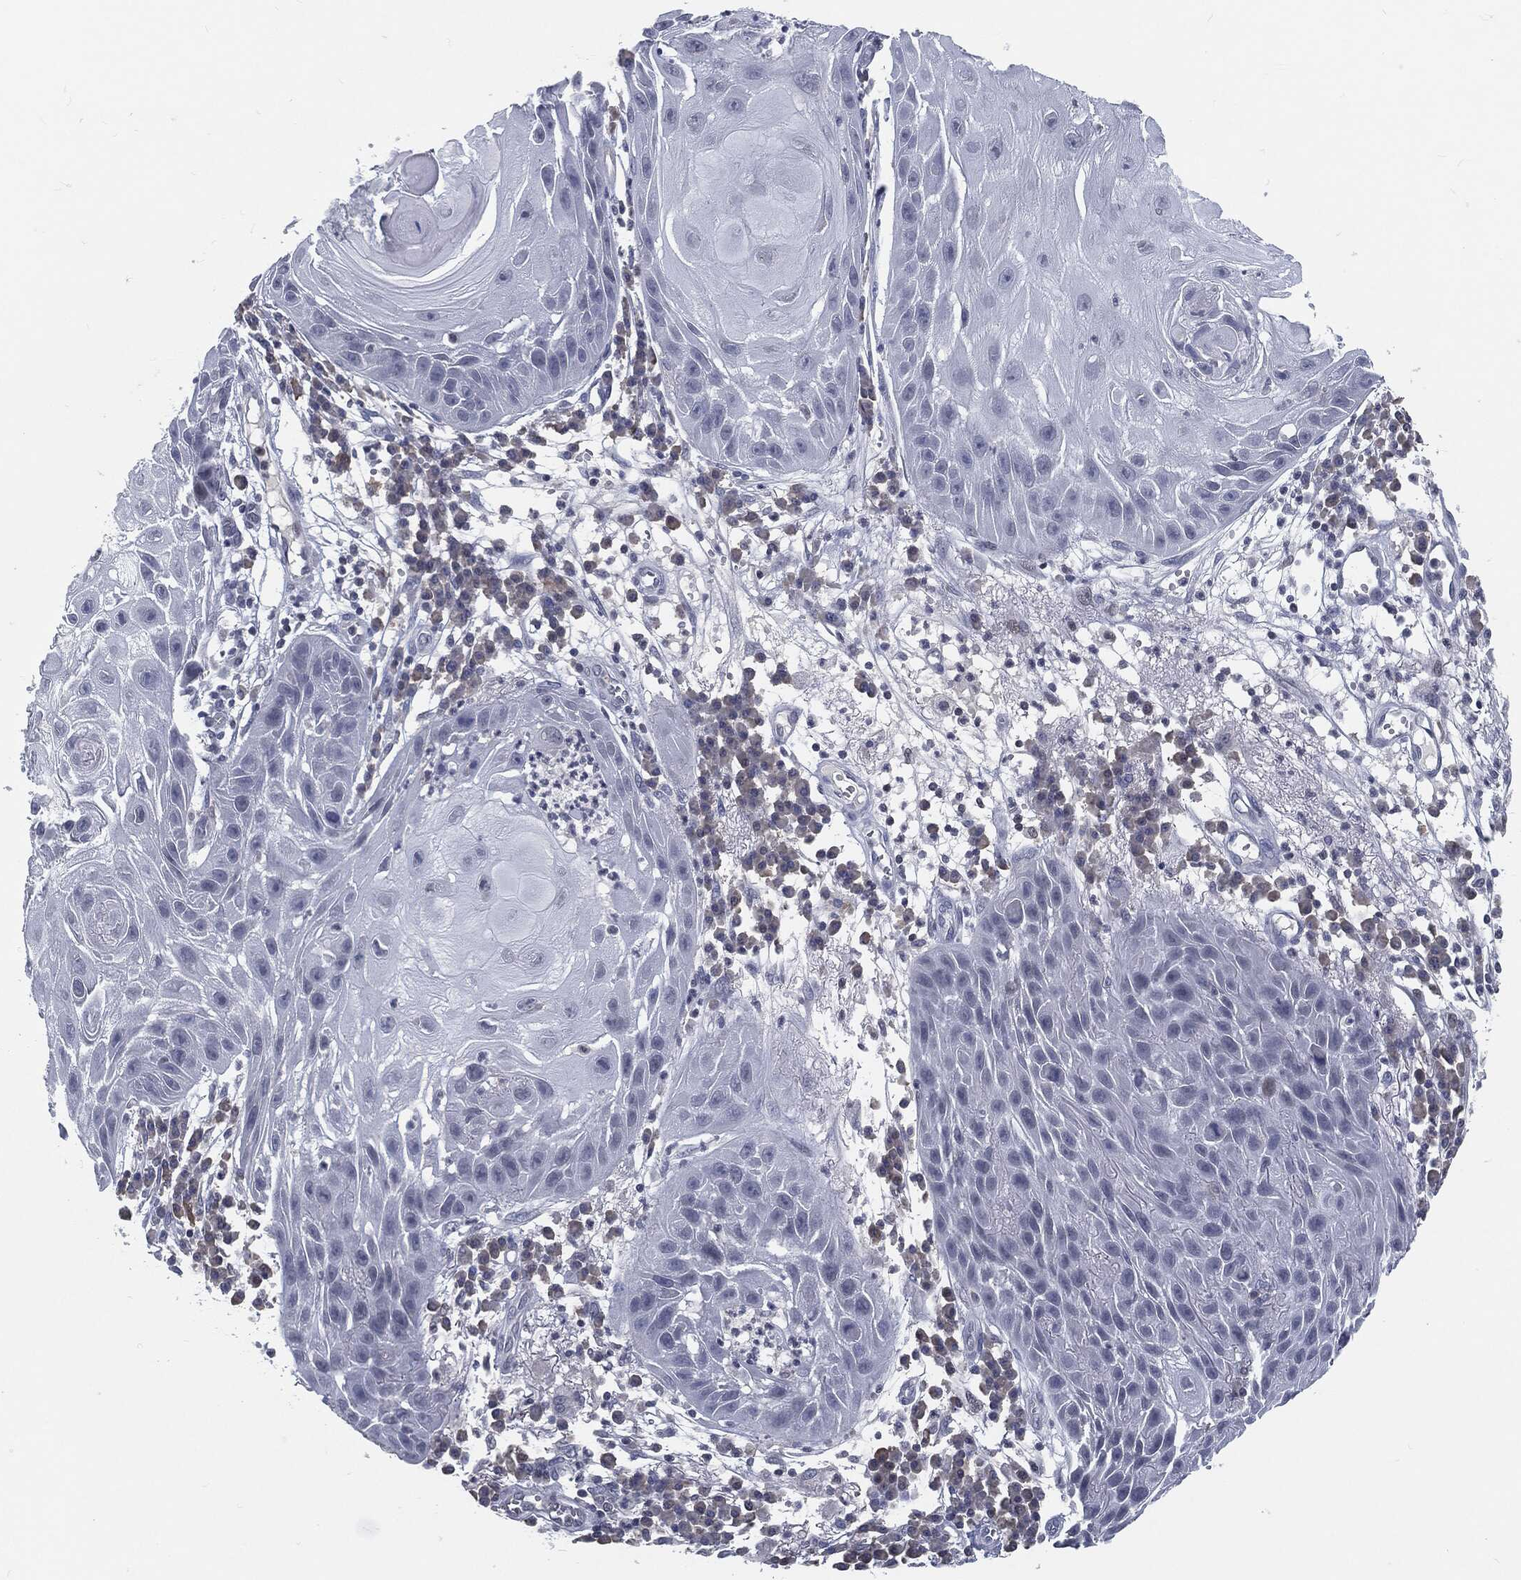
{"staining": {"intensity": "negative", "quantity": "none", "location": "none"}, "tissue": "skin cancer", "cell_type": "Tumor cells", "image_type": "cancer", "snomed": [{"axis": "morphology", "description": "Normal tissue, NOS"}, {"axis": "morphology", "description": "Squamous cell carcinoma, NOS"}, {"axis": "topography", "description": "Skin"}], "caption": "DAB immunohistochemical staining of skin cancer exhibits no significant expression in tumor cells.", "gene": "PROM1", "patient": {"sex": "male", "age": 79}}